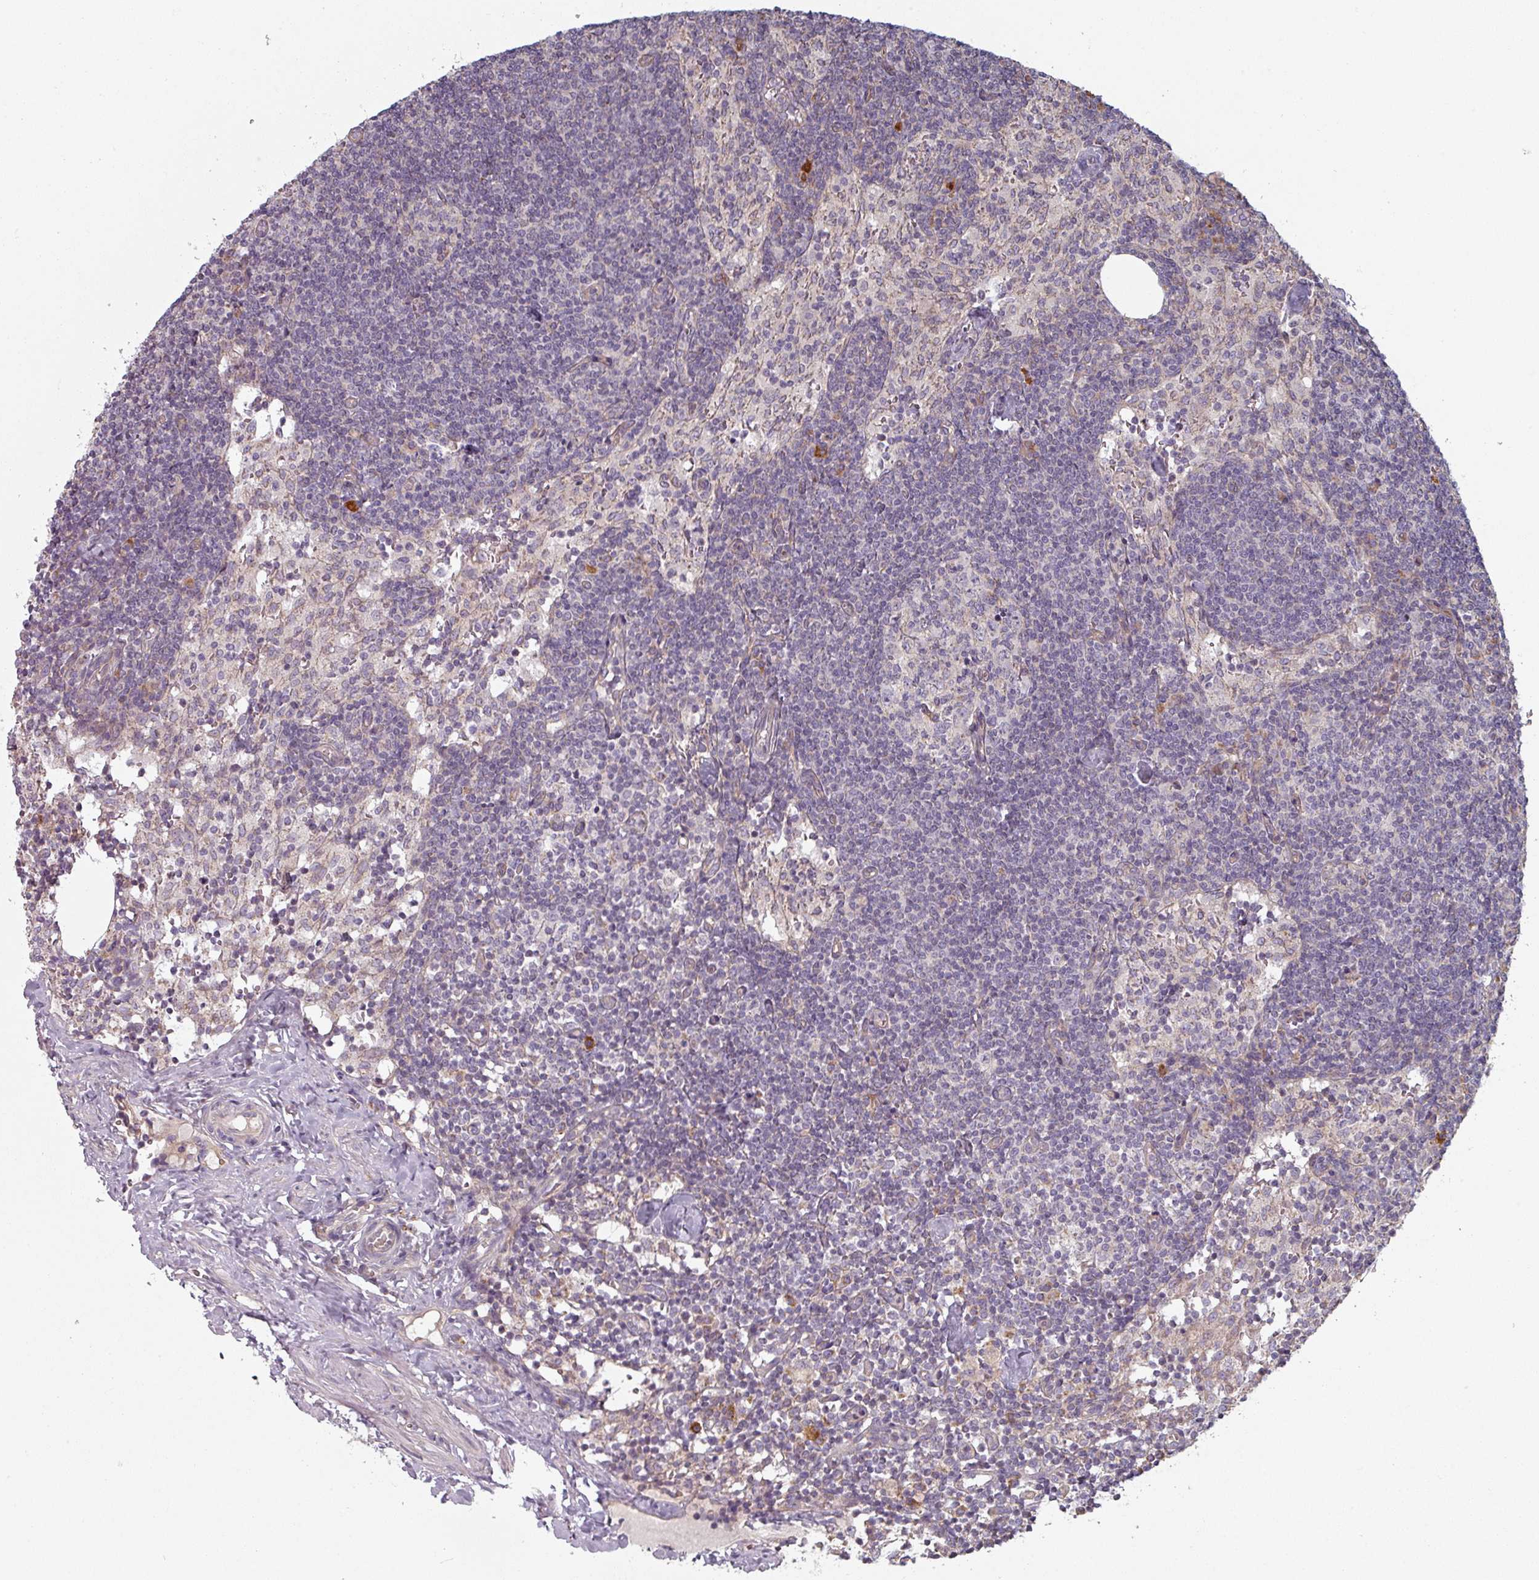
{"staining": {"intensity": "negative", "quantity": "none", "location": "none"}, "tissue": "lymph node", "cell_type": "Germinal center cells", "image_type": "normal", "snomed": [{"axis": "morphology", "description": "Normal tissue, NOS"}, {"axis": "topography", "description": "Lymph node"}], "caption": "Micrograph shows no protein expression in germinal center cells of benign lymph node. (Immunohistochemistry (ihc), brightfield microscopy, high magnification).", "gene": "PLEKHJ1", "patient": {"sex": "female", "age": 52}}